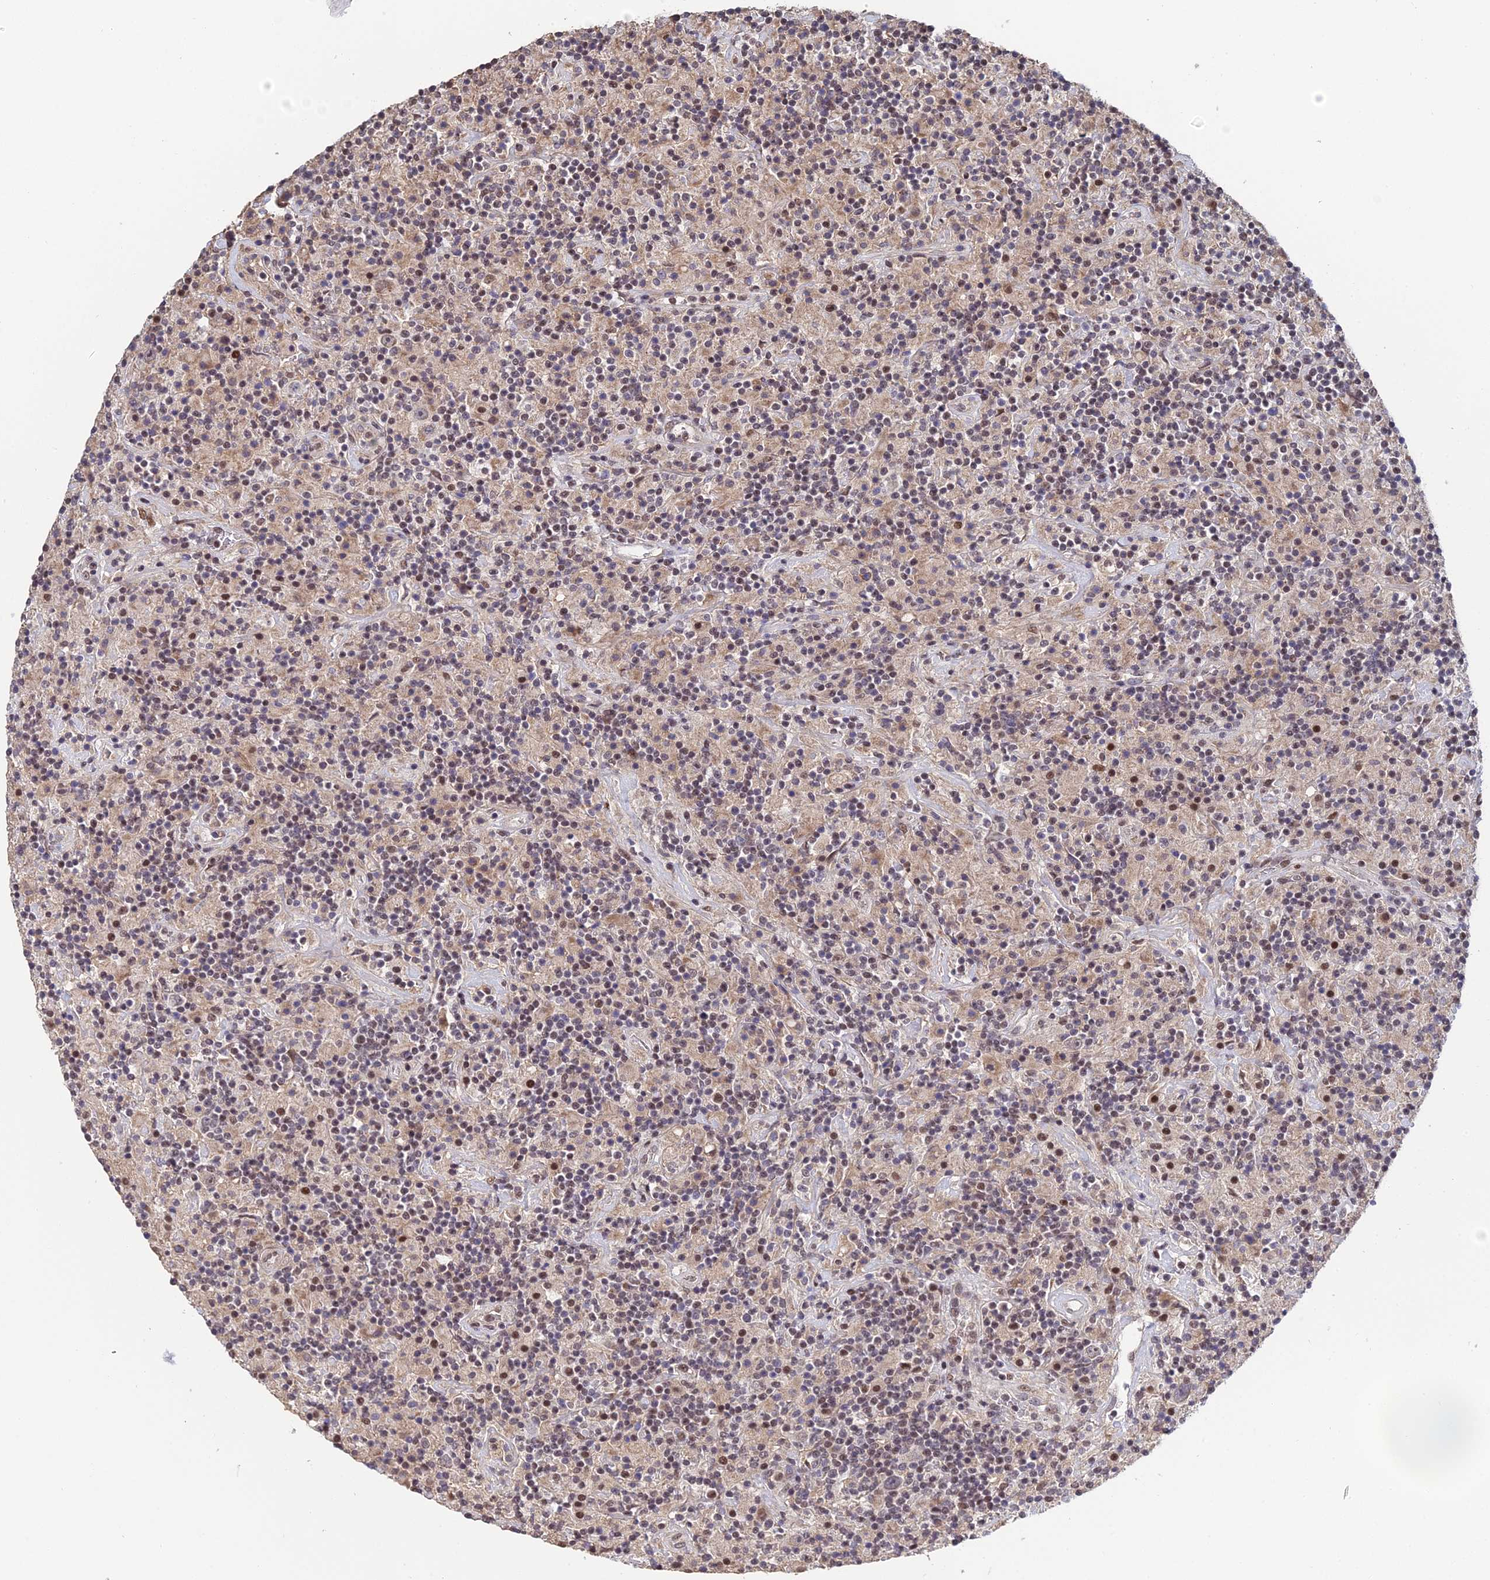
{"staining": {"intensity": "moderate", "quantity": "<25%", "location": "cytoplasmic/membranous,nuclear"}, "tissue": "lymphoma", "cell_type": "Tumor cells", "image_type": "cancer", "snomed": [{"axis": "morphology", "description": "Hodgkin's disease, NOS"}, {"axis": "topography", "description": "Lymph node"}], "caption": "Protein positivity by immunohistochemistry demonstrates moderate cytoplasmic/membranous and nuclear expression in approximately <25% of tumor cells in lymphoma.", "gene": "ERCC5", "patient": {"sex": "male", "age": 70}}